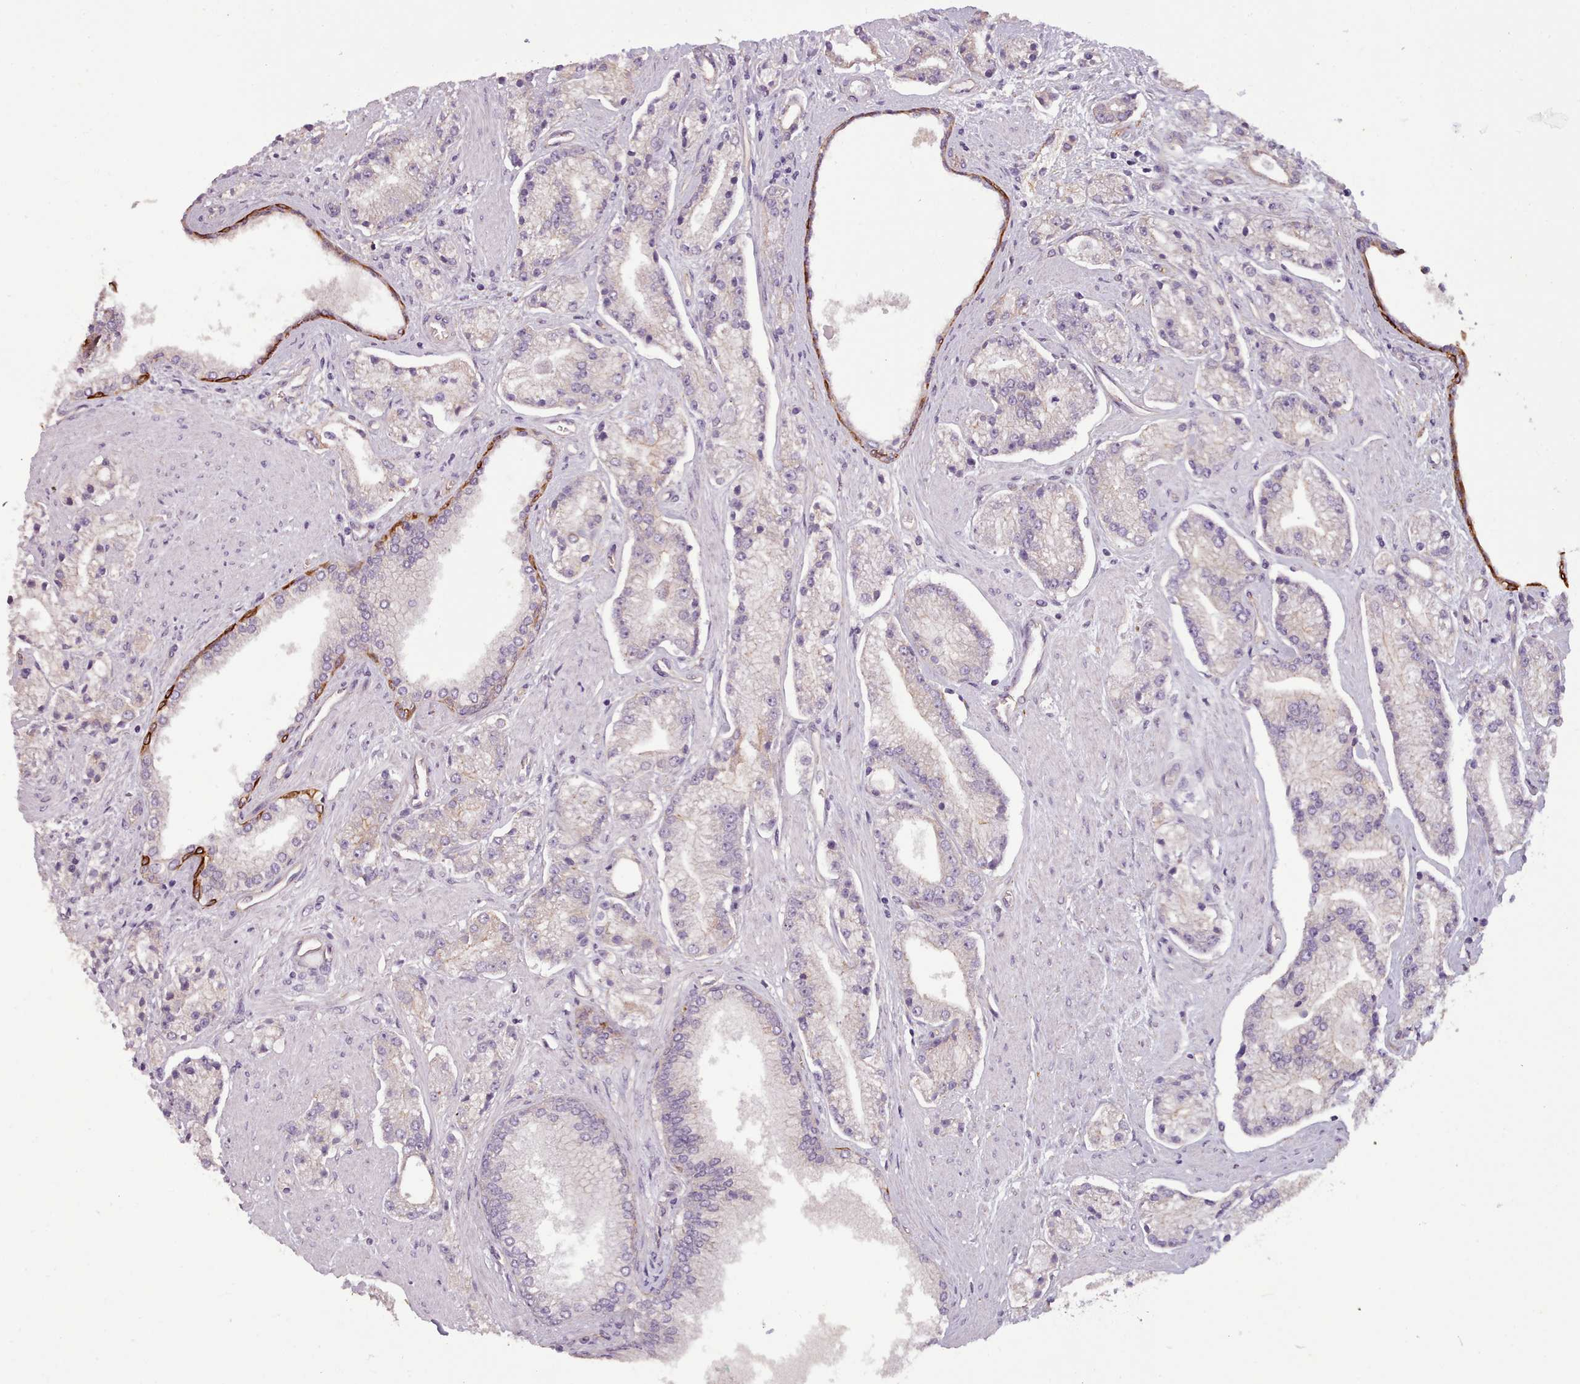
{"staining": {"intensity": "negative", "quantity": "none", "location": "none"}, "tissue": "prostate cancer", "cell_type": "Tumor cells", "image_type": "cancer", "snomed": [{"axis": "morphology", "description": "Adenocarcinoma, High grade"}, {"axis": "topography", "description": "Prostate"}], "caption": "Immunohistochemistry (IHC) micrograph of human adenocarcinoma (high-grade) (prostate) stained for a protein (brown), which displays no expression in tumor cells.", "gene": "PLD4", "patient": {"sex": "male", "age": 67}}